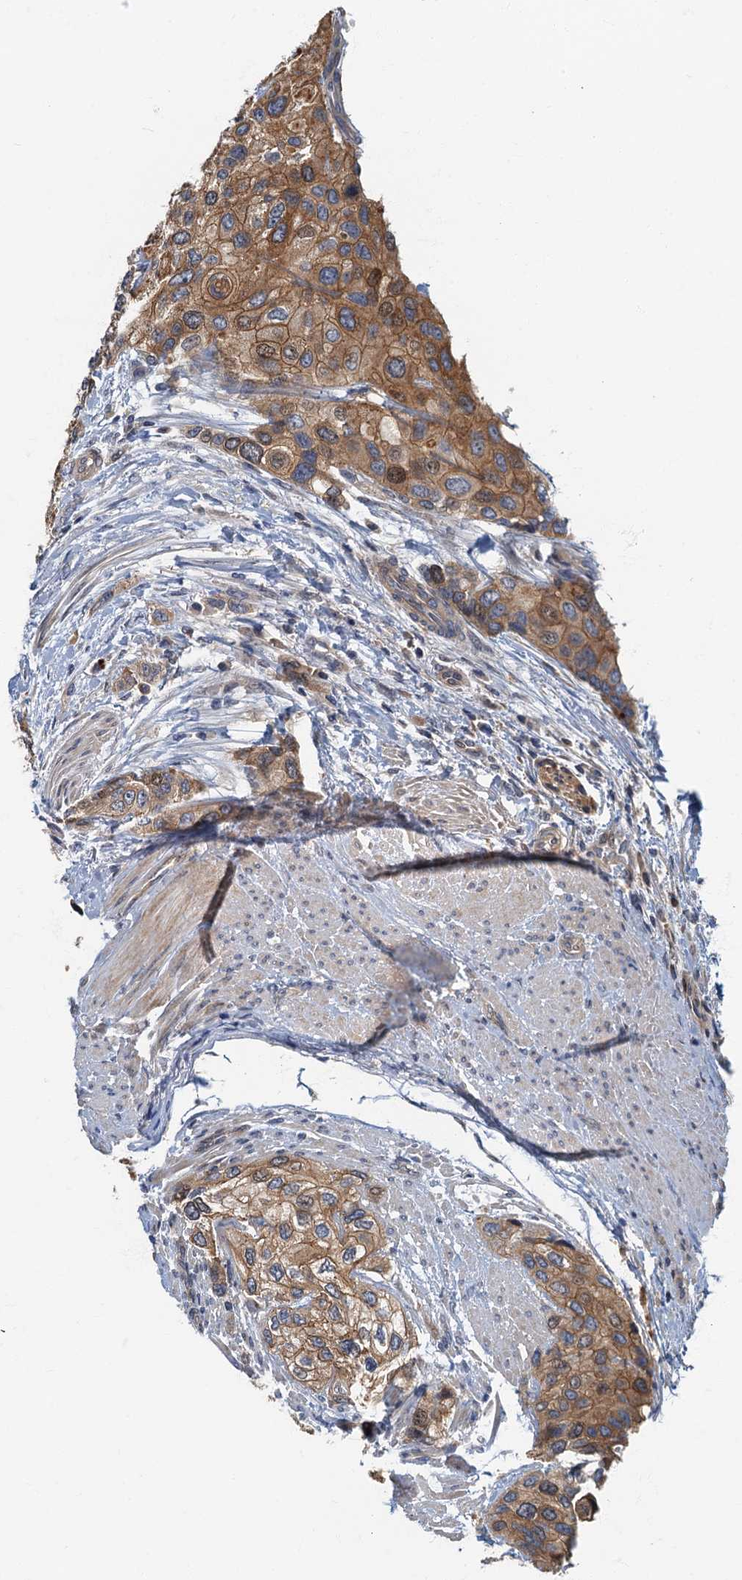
{"staining": {"intensity": "moderate", "quantity": ">75%", "location": "cytoplasmic/membranous"}, "tissue": "urothelial cancer", "cell_type": "Tumor cells", "image_type": "cancer", "snomed": [{"axis": "morphology", "description": "Normal tissue, NOS"}, {"axis": "morphology", "description": "Urothelial carcinoma, High grade"}, {"axis": "topography", "description": "Vascular tissue"}, {"axis": "topography", "description": "Urinary bladder"}], "caption": "A micrograph showing moderate cytoplasmic/membranous positivity in approximately >75% of tumor cells in urothelial cancer, as visualized by brown immunohistochemical staining.", "gene": "CKAP2L", "patient": {"sex": "female", "age": 56}}